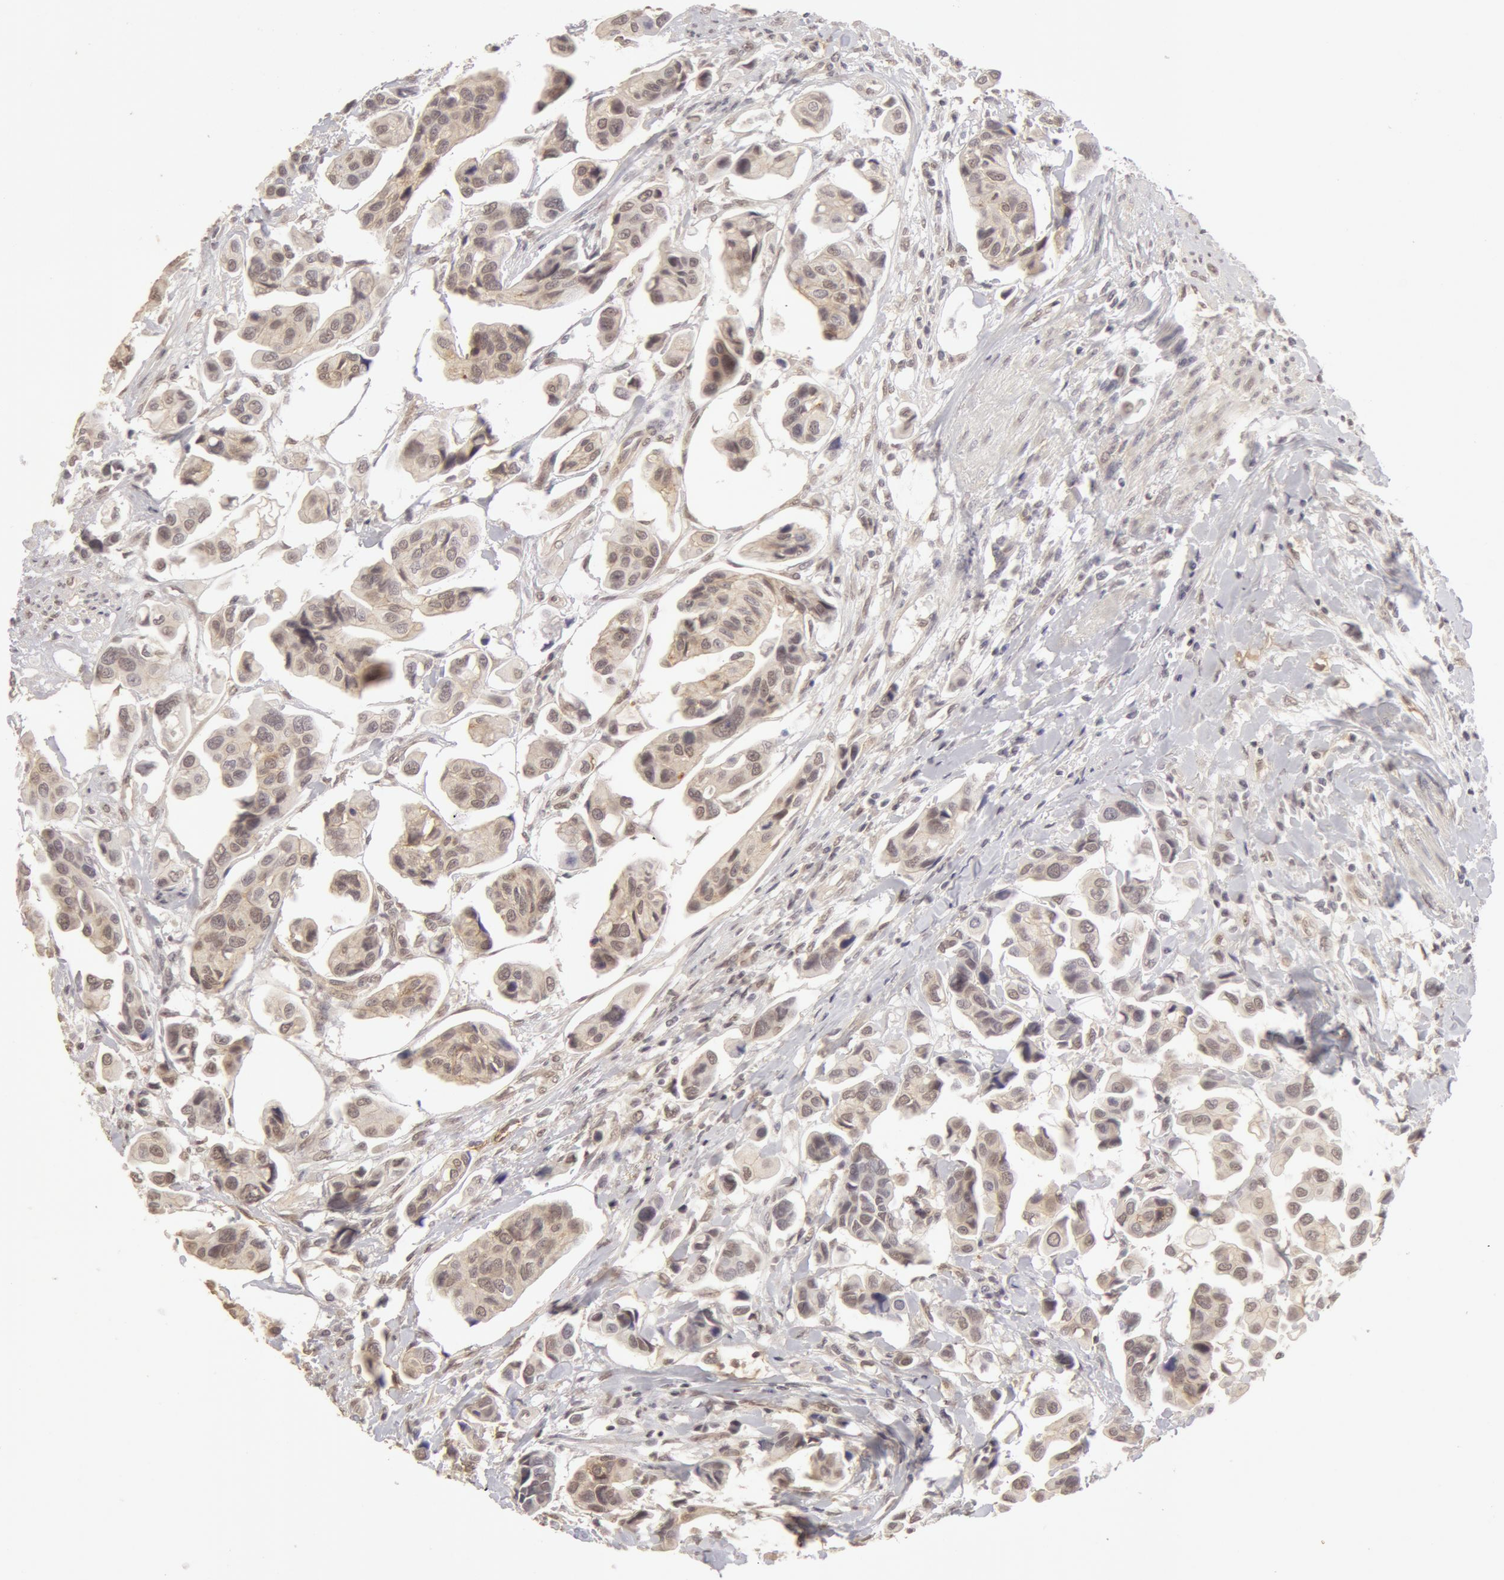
{"staining": {"intensity": "weak", "quantity": ">75%", "location": "cytoplasmic/membranous"}, "tissue": "urothelial cancer", "cell_type": "Tumor cells", "image_type": "cancer", "snomed": [{"axis": "morphology", "description": "Adenocarcinoma, NOS"}, {"axis": "topography", "description": "Urinary bladder"}], "caption": "Brown immunohistochemical staining in urothelial cancer reveals weak cytoplasmic/membranous staining in approximately >75% of tumor cells. (IHC, brightfield microscopy, high magnification).", "gene": "ADAM10", "patient": {"sex": "male", "age": 61}}